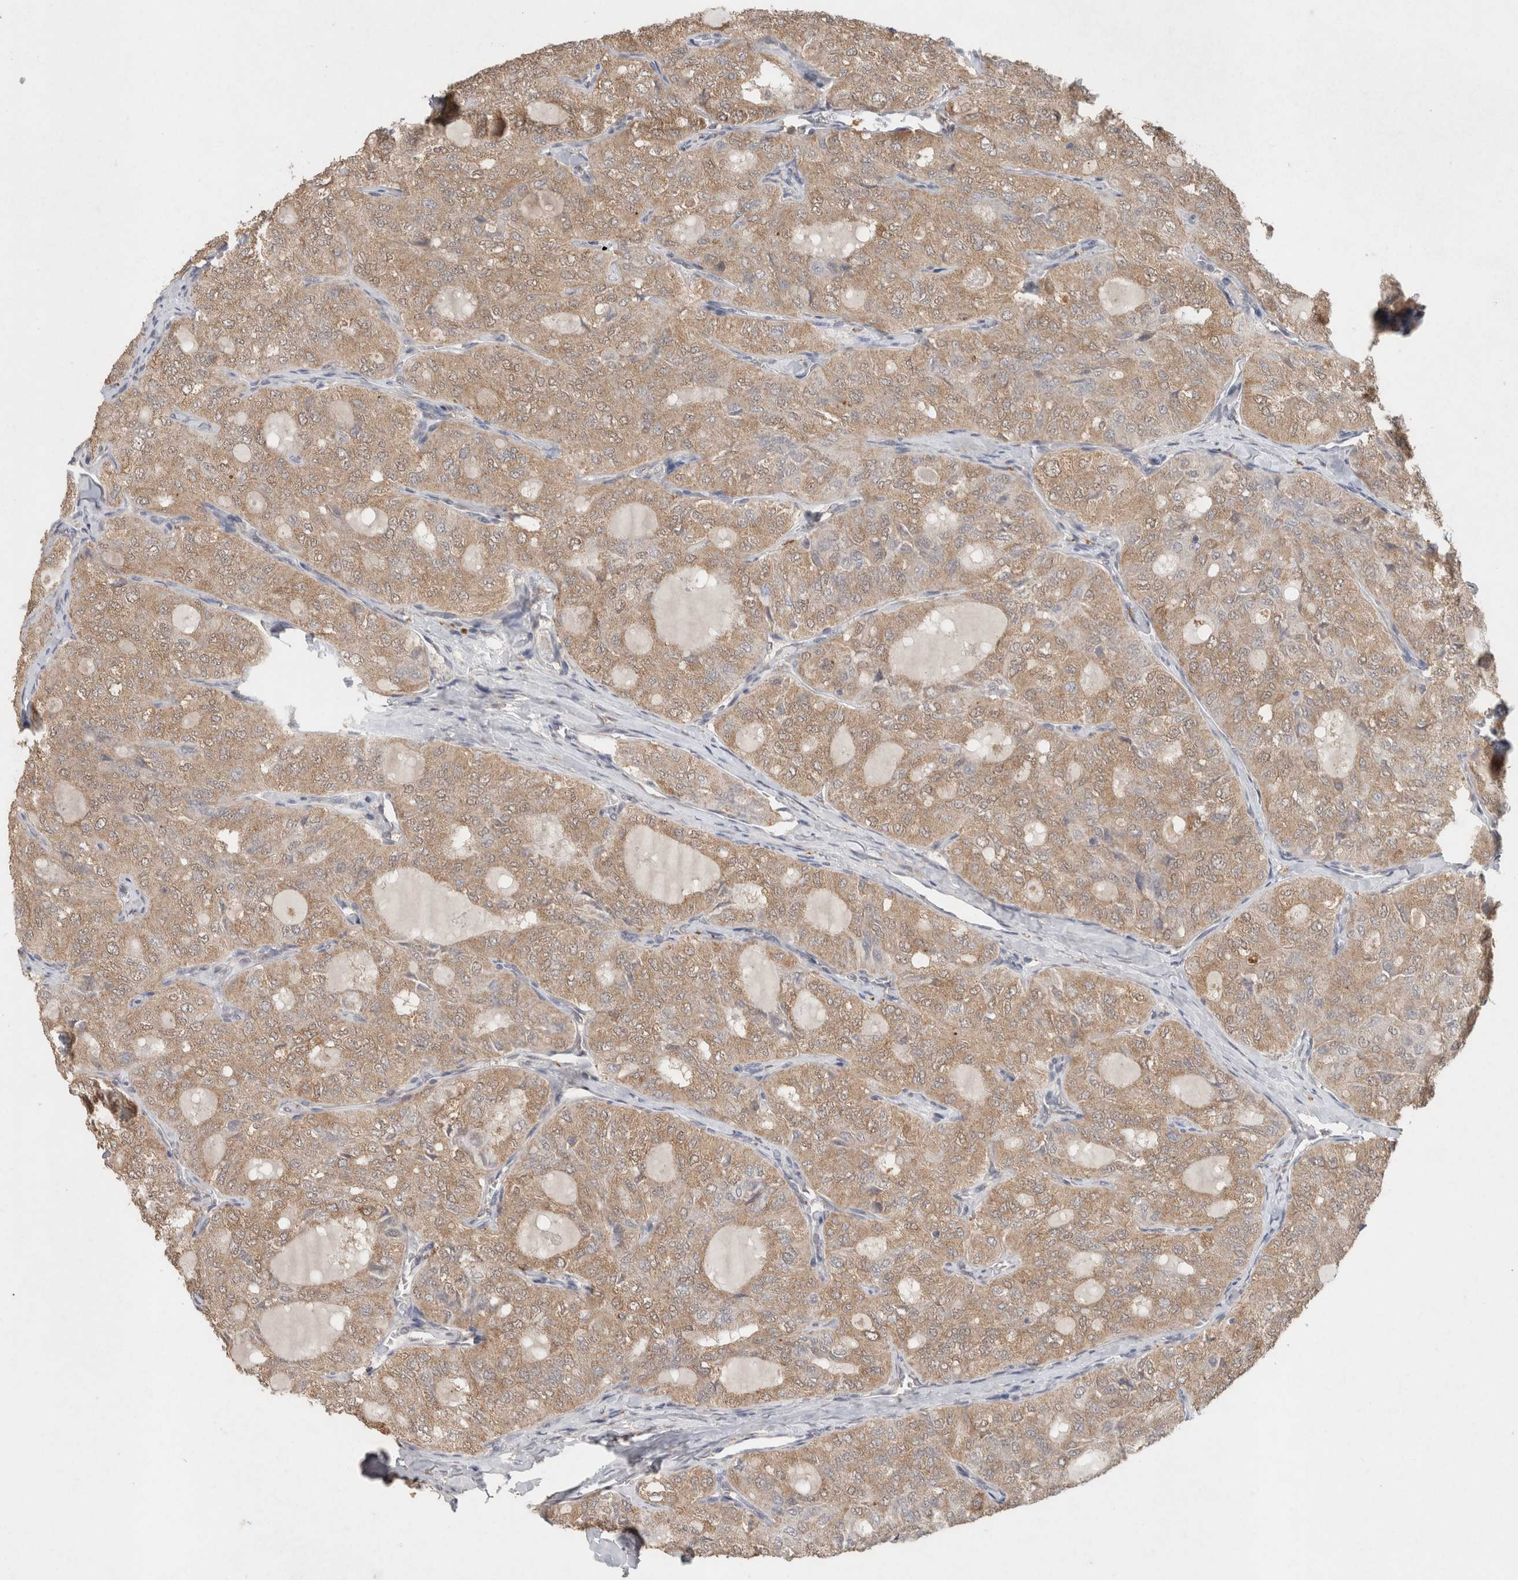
{"staining": {"intensity": "moderate", "quantity": ">75%", "location": "cytoplasmic/membranous,nuclear"}, "tissue": "thyroid cancer", "cell_type": "Tumor cells", "image_type": "cancer", "snomed": [{"axis": "morphology", "description": "Follicular adenoma carcinoma, NOS"}, {"axis": "topography", "description": "Thyroid gland"}], "caption": "Immunohistochemistry (IHC) (DAB) staining of thyroid cancer exhibits moderate cytoplasmic/membranous and nuclear protein expression in about >75% of tumor cells.", "gene": "RAB14", "patient": {"sex": "male", "age": 75}}